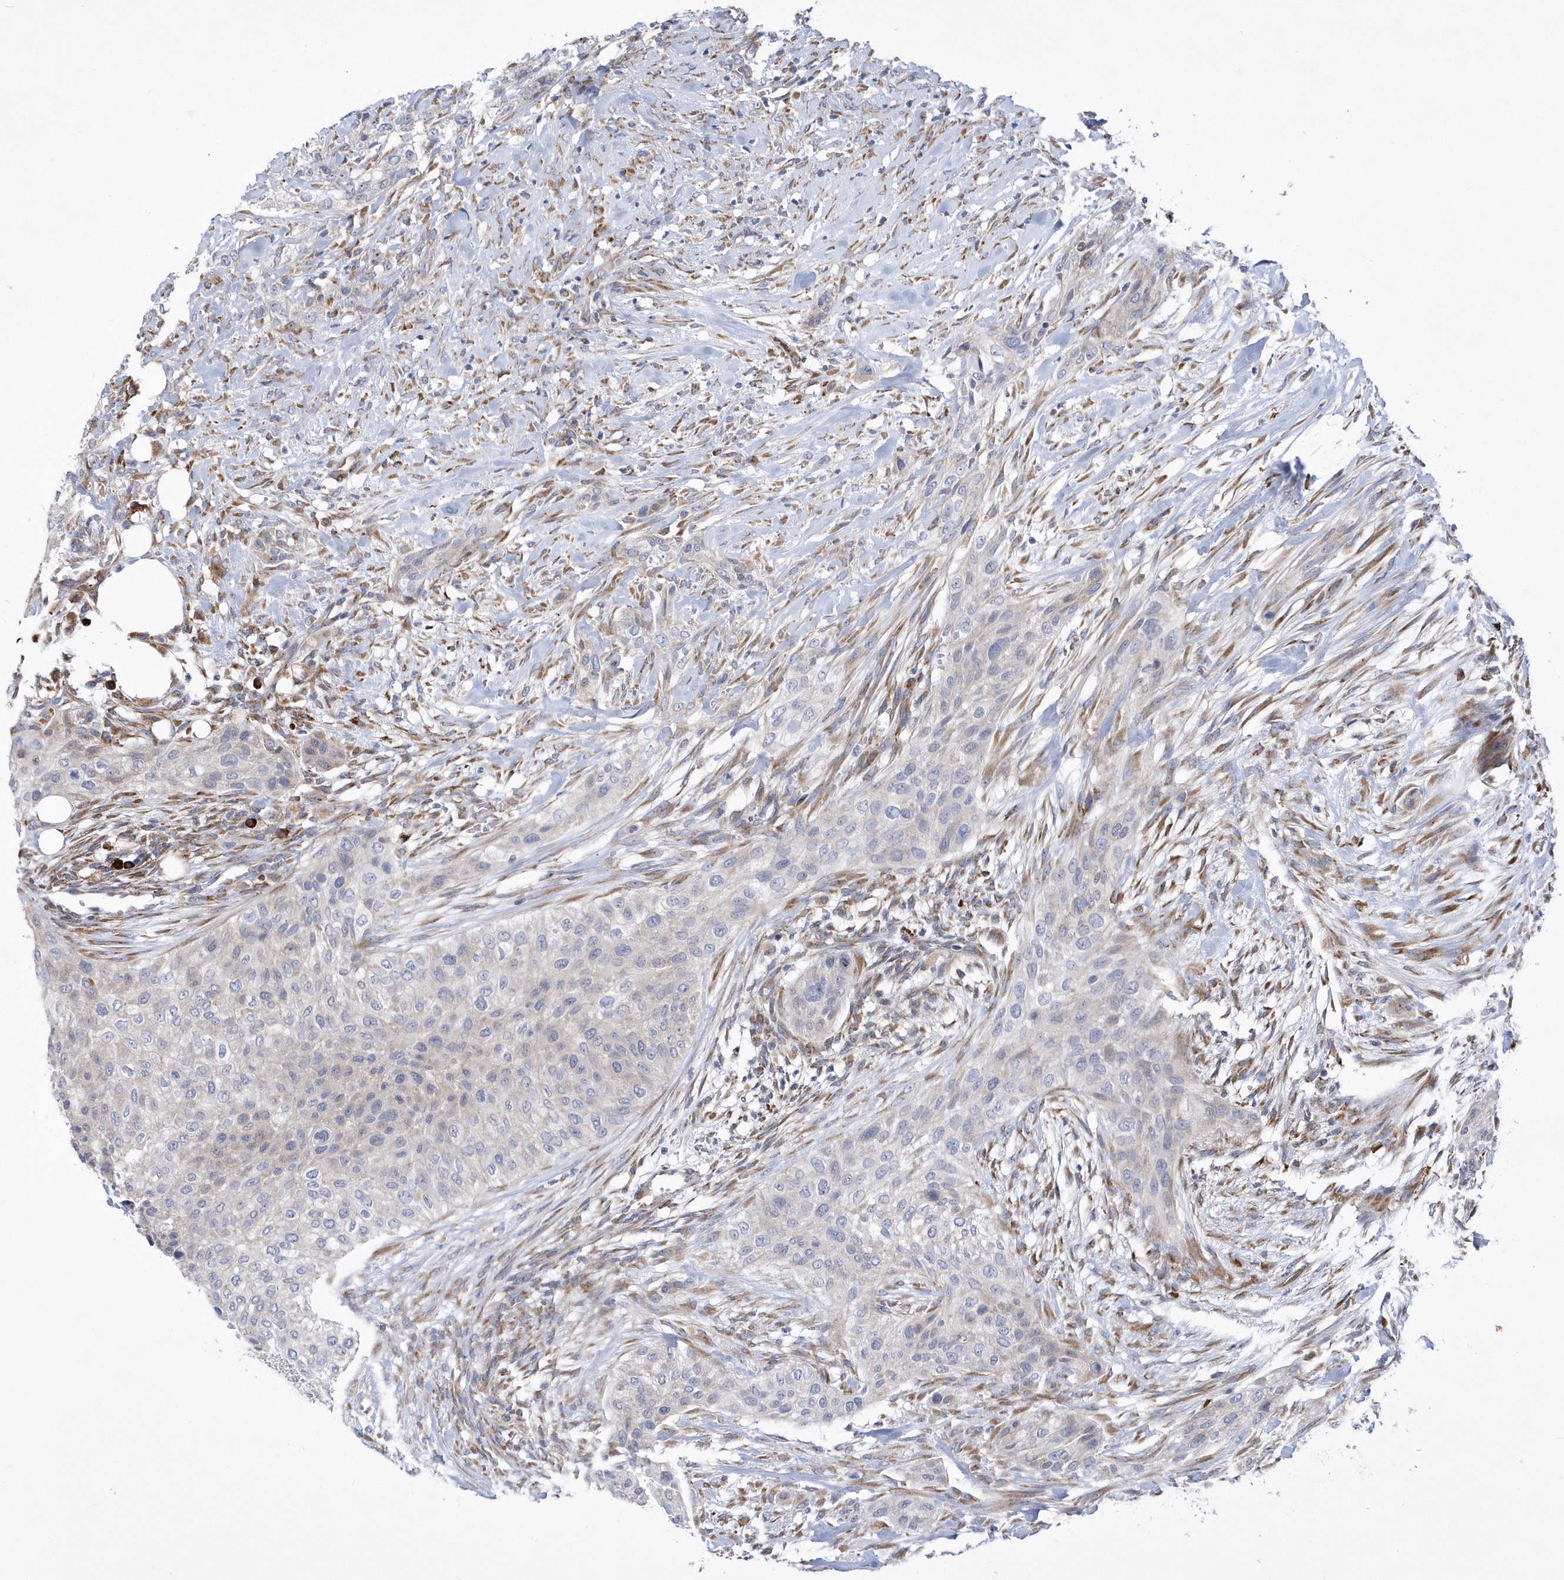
{"staining": {"intensity": "negative", "quantity": "none", "location": "none"}, "tissue": "urothelial cancer", "cell_type": "Tumor cells", "image_type": "cancer", "snomed": [{"axis": "morphology", "description": "Urothelial carcinoma, High grade"}, {"axis": "topography", "description": "Urinary bladder"}], "caption": "Immunohistochemistry (IHC) micrograph of neoplastic tissue: urothelial cancer stained with DAB (3,3'-diaminobenzidine) demonstrates no significant protein positivity in tumor cells.", "gene": "MED31", "patient": {"sex": "male", "age": 35}}